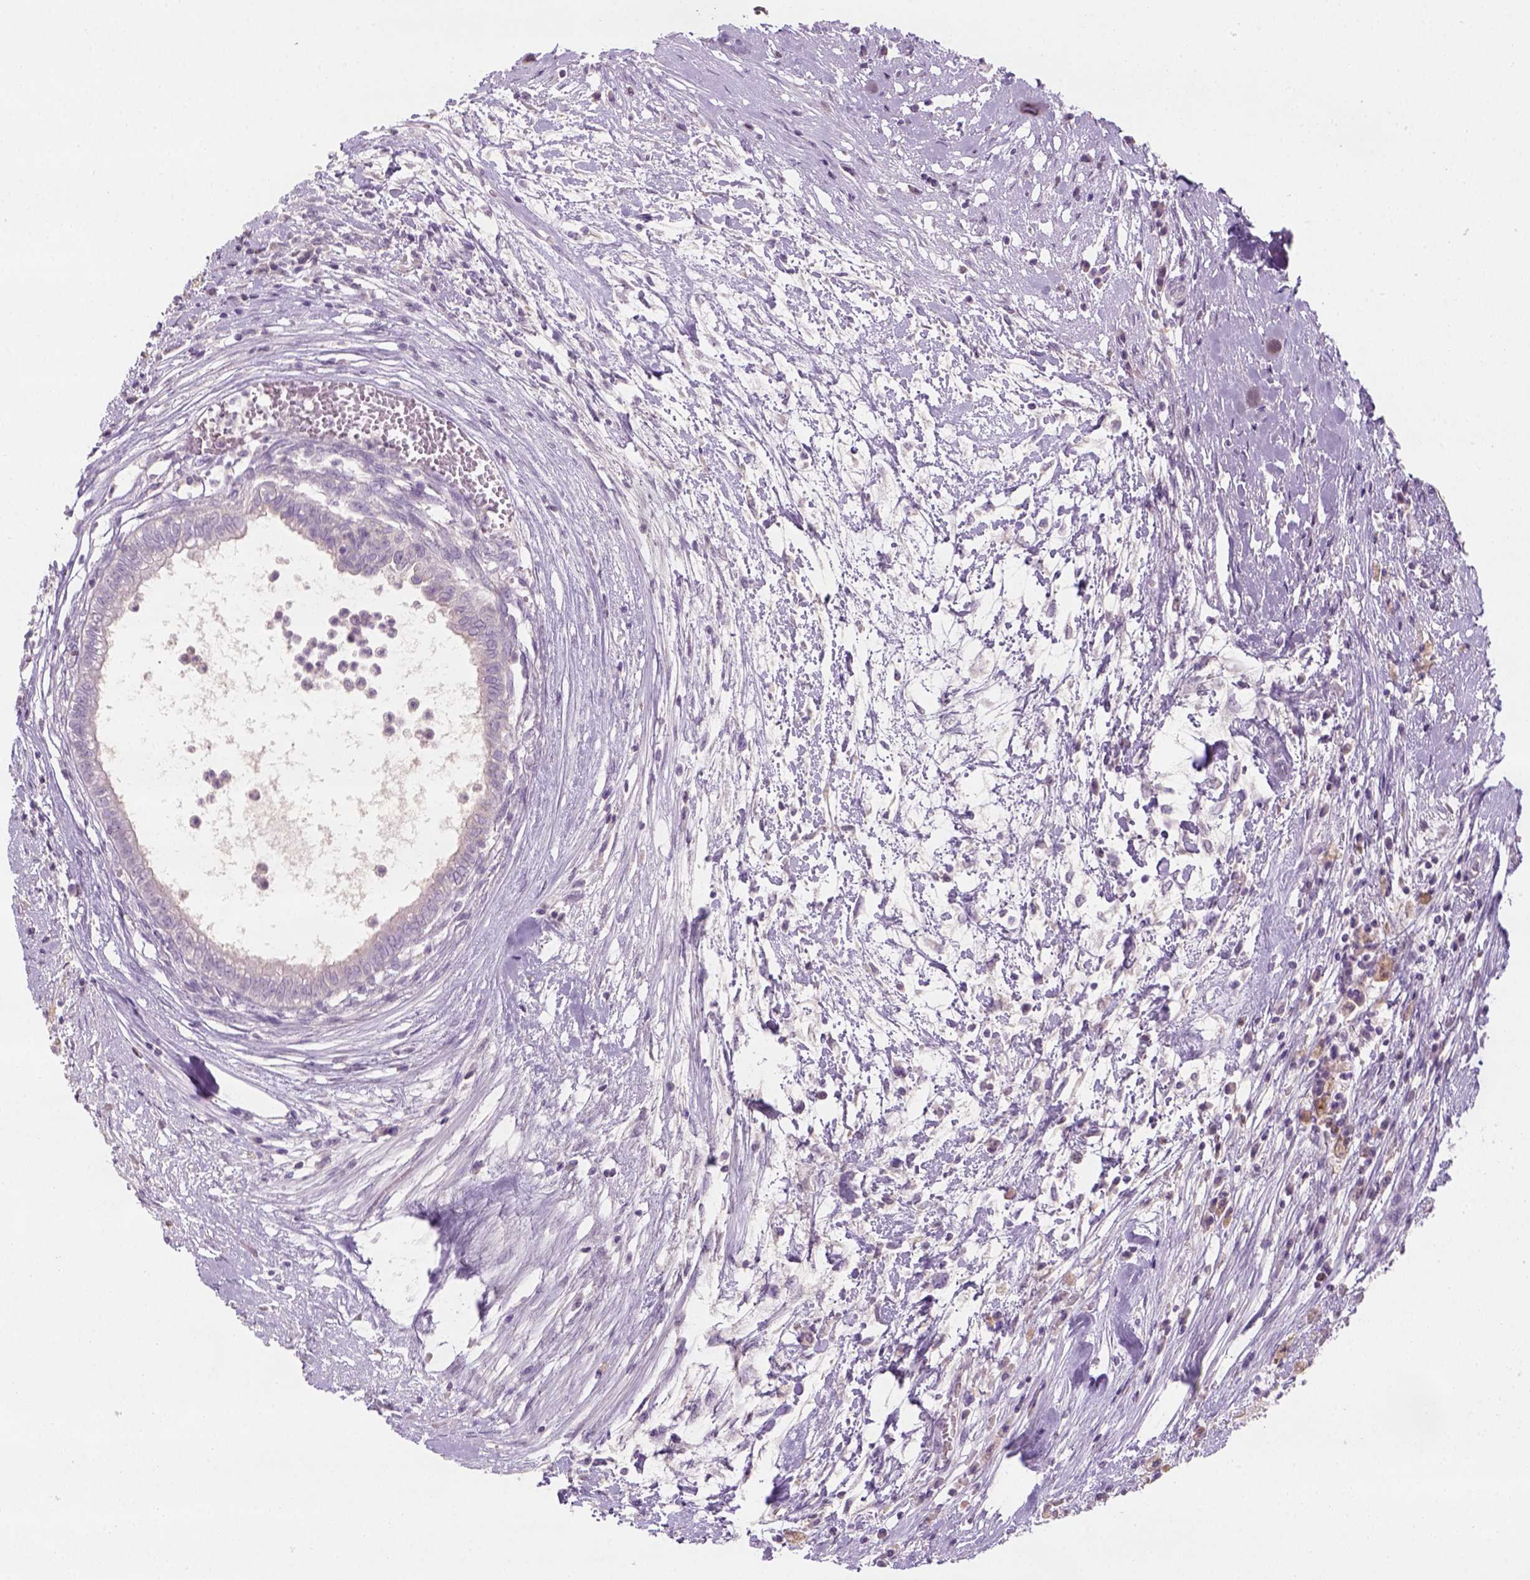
{"staining": {"intensity": "negative", "quantity": "none", "location": "none"}, "tissue": "testis cancer", "cell_type": "Tumor cells", "image_type": "cancer", "snomed": [{"axis": "morphology", "description": "Carcinoma, Embryonal, NOS"}, {"axis": "topography", "description": "Testis"}], "caption": "High magnification brightfield microscopy of embryonal carcinoma (testis) stained with DAB (3,3'-diaminobenzidine) (brown) and counterstained with hematoxylin (blue): tumor cells show no significant expression. Nuclei are stained in blue.", "gene": "GFI1B", "patient": {"sex": "male", "age": 37}}